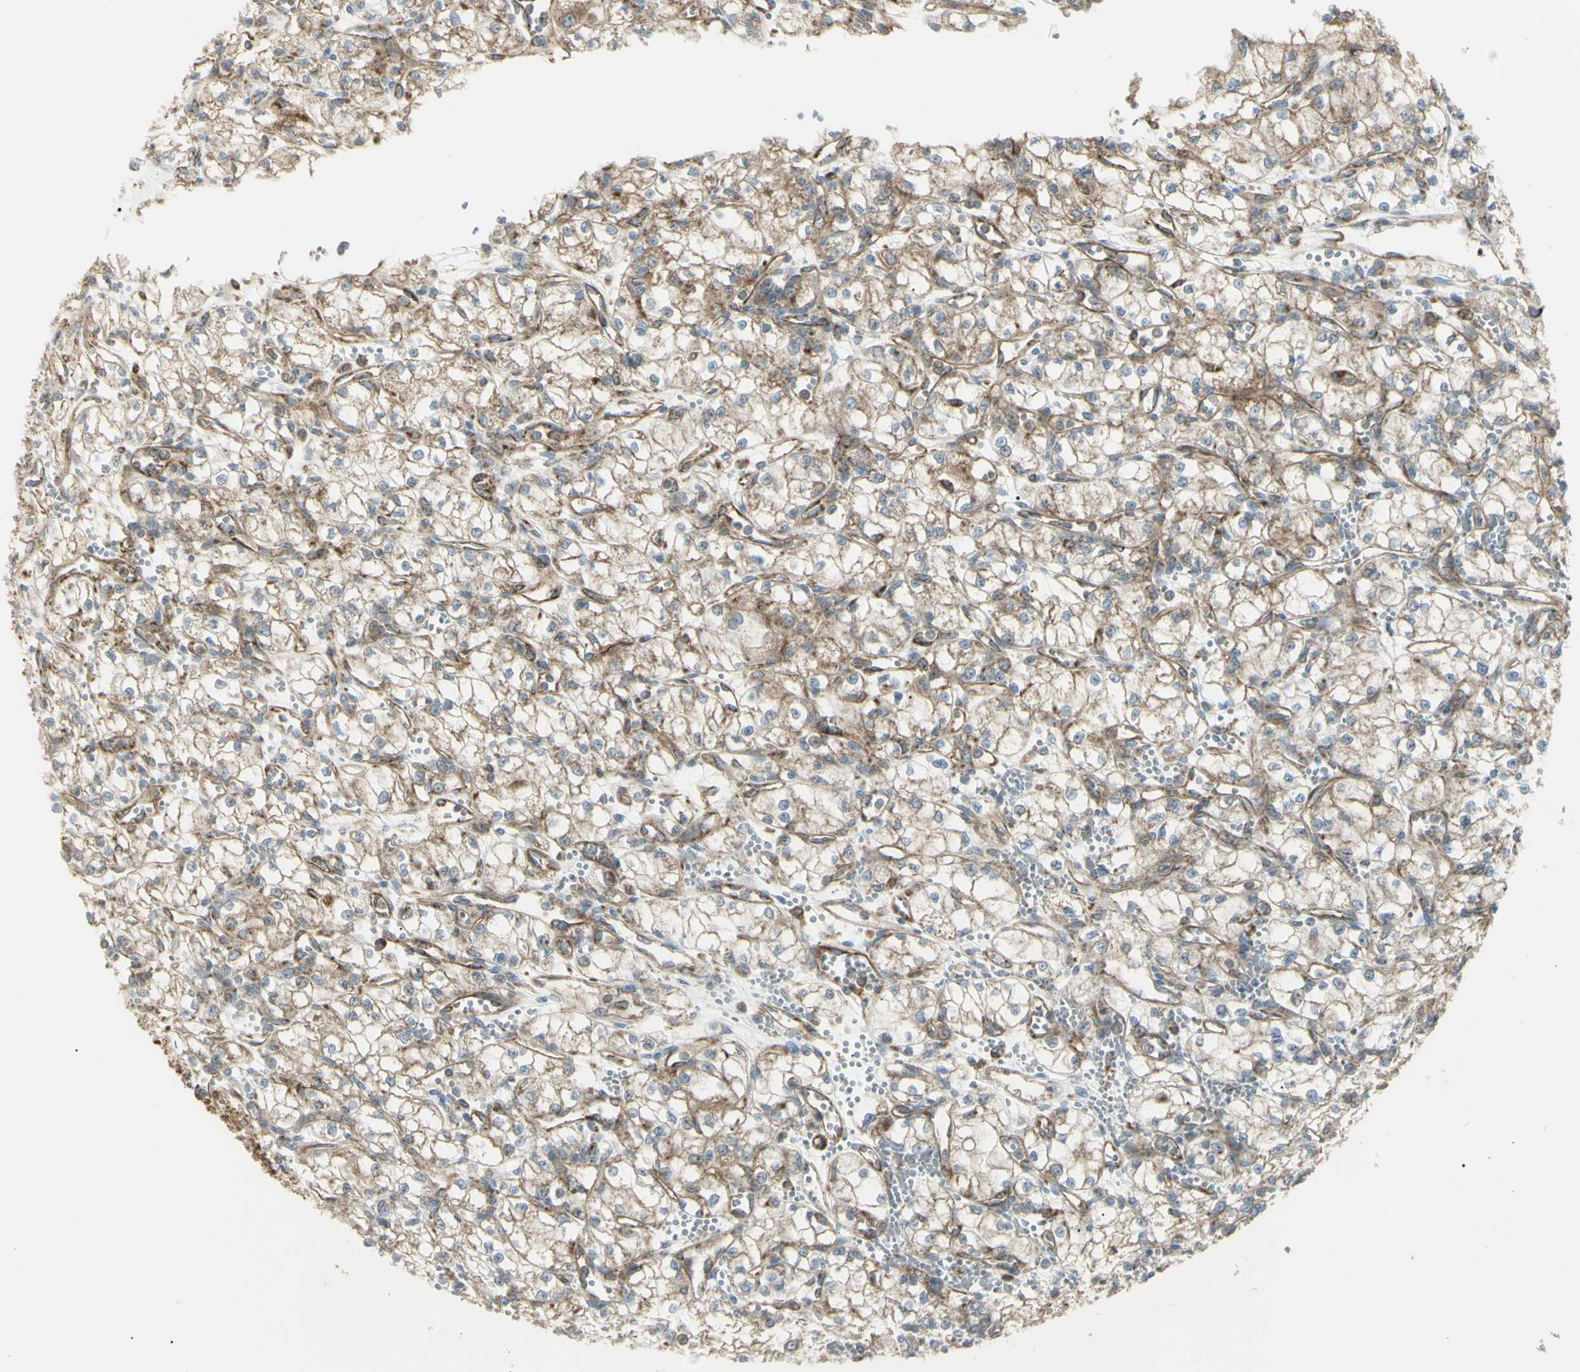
{"staining": {"intensity": "weak", "quantity": "25%-75%", "location": "cytoplasmic/membranous"}, "tissue": "renal cancer", "cell_type": "Tumor cells", "image_type": "cancer", "snomed": [{"axis": "morphology", "description": "Normal tissue, NOS"}, {"axis": "morphology", "description": "Adenocarcinoma, NOS"}, {"axis": "topography", "description": "Kidney"}], "caption": "Immunohistochemistry of human adenocarcinoma (renal) displays low levels of weak cytoplasmic/membranous staining in approximately 25%-75% of tumor cells. The protein of interest is shown in brown color, while the nuclei are stained blue.", "gene": "CYB5R1", "patient": {"sex": "male", "age": 59}}